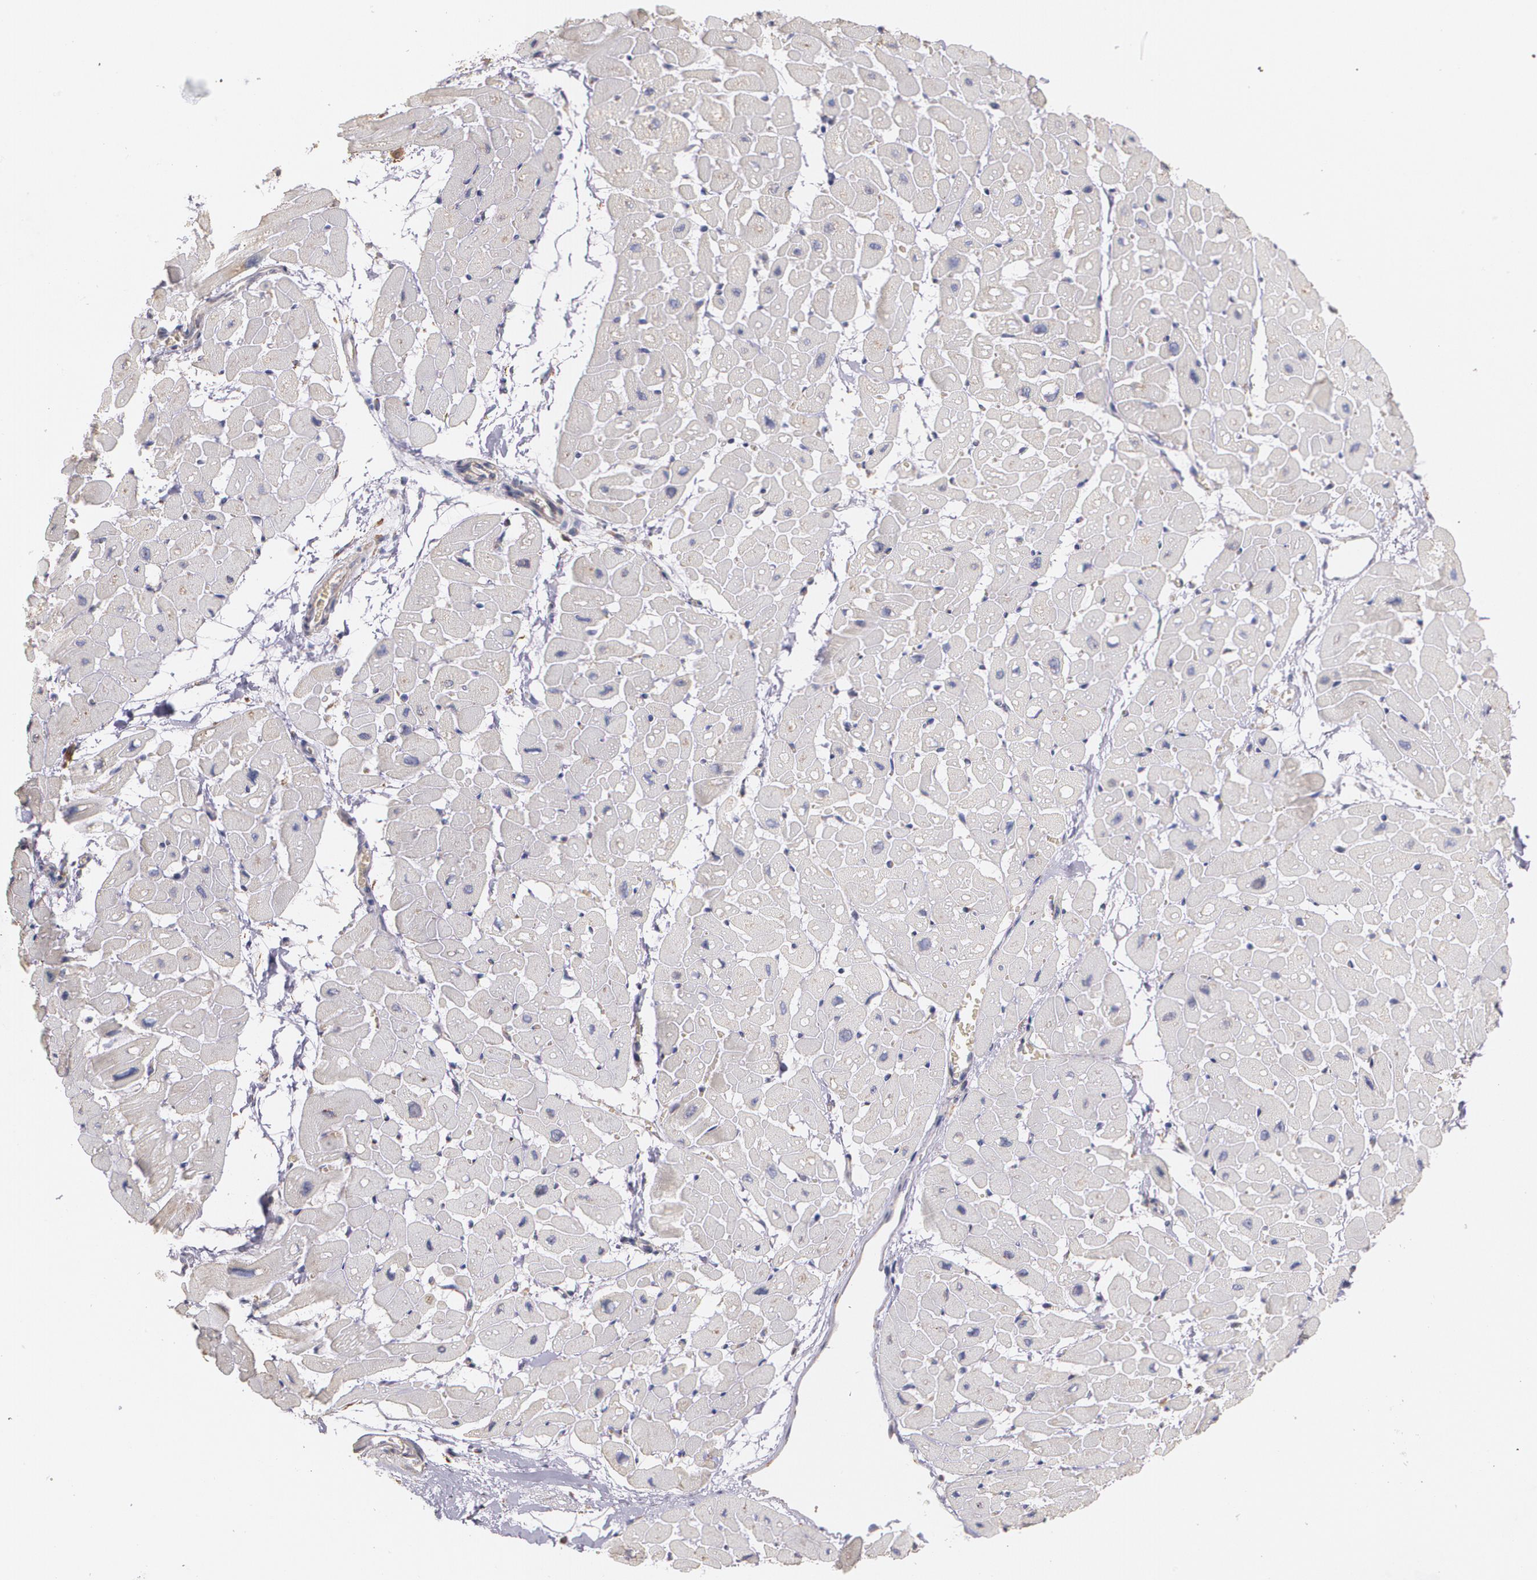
{"staining": {"intensity": "negative", "quantity": "none", "location": "none"}, "tissue": "heart muscle", "cell_type": "Cardiomyocytes", "image_type": "normal", "snomed": [{"axis": "morphology", "description": "Normal tissue, NOS"}, {"axis": "topography", "description": "Heart"}], "caption": "Cardiomyocytes show no significant protein expression in normal heart muscle.", "gene": "ATF3", "patient": {"sex": "male", "age": 45}}